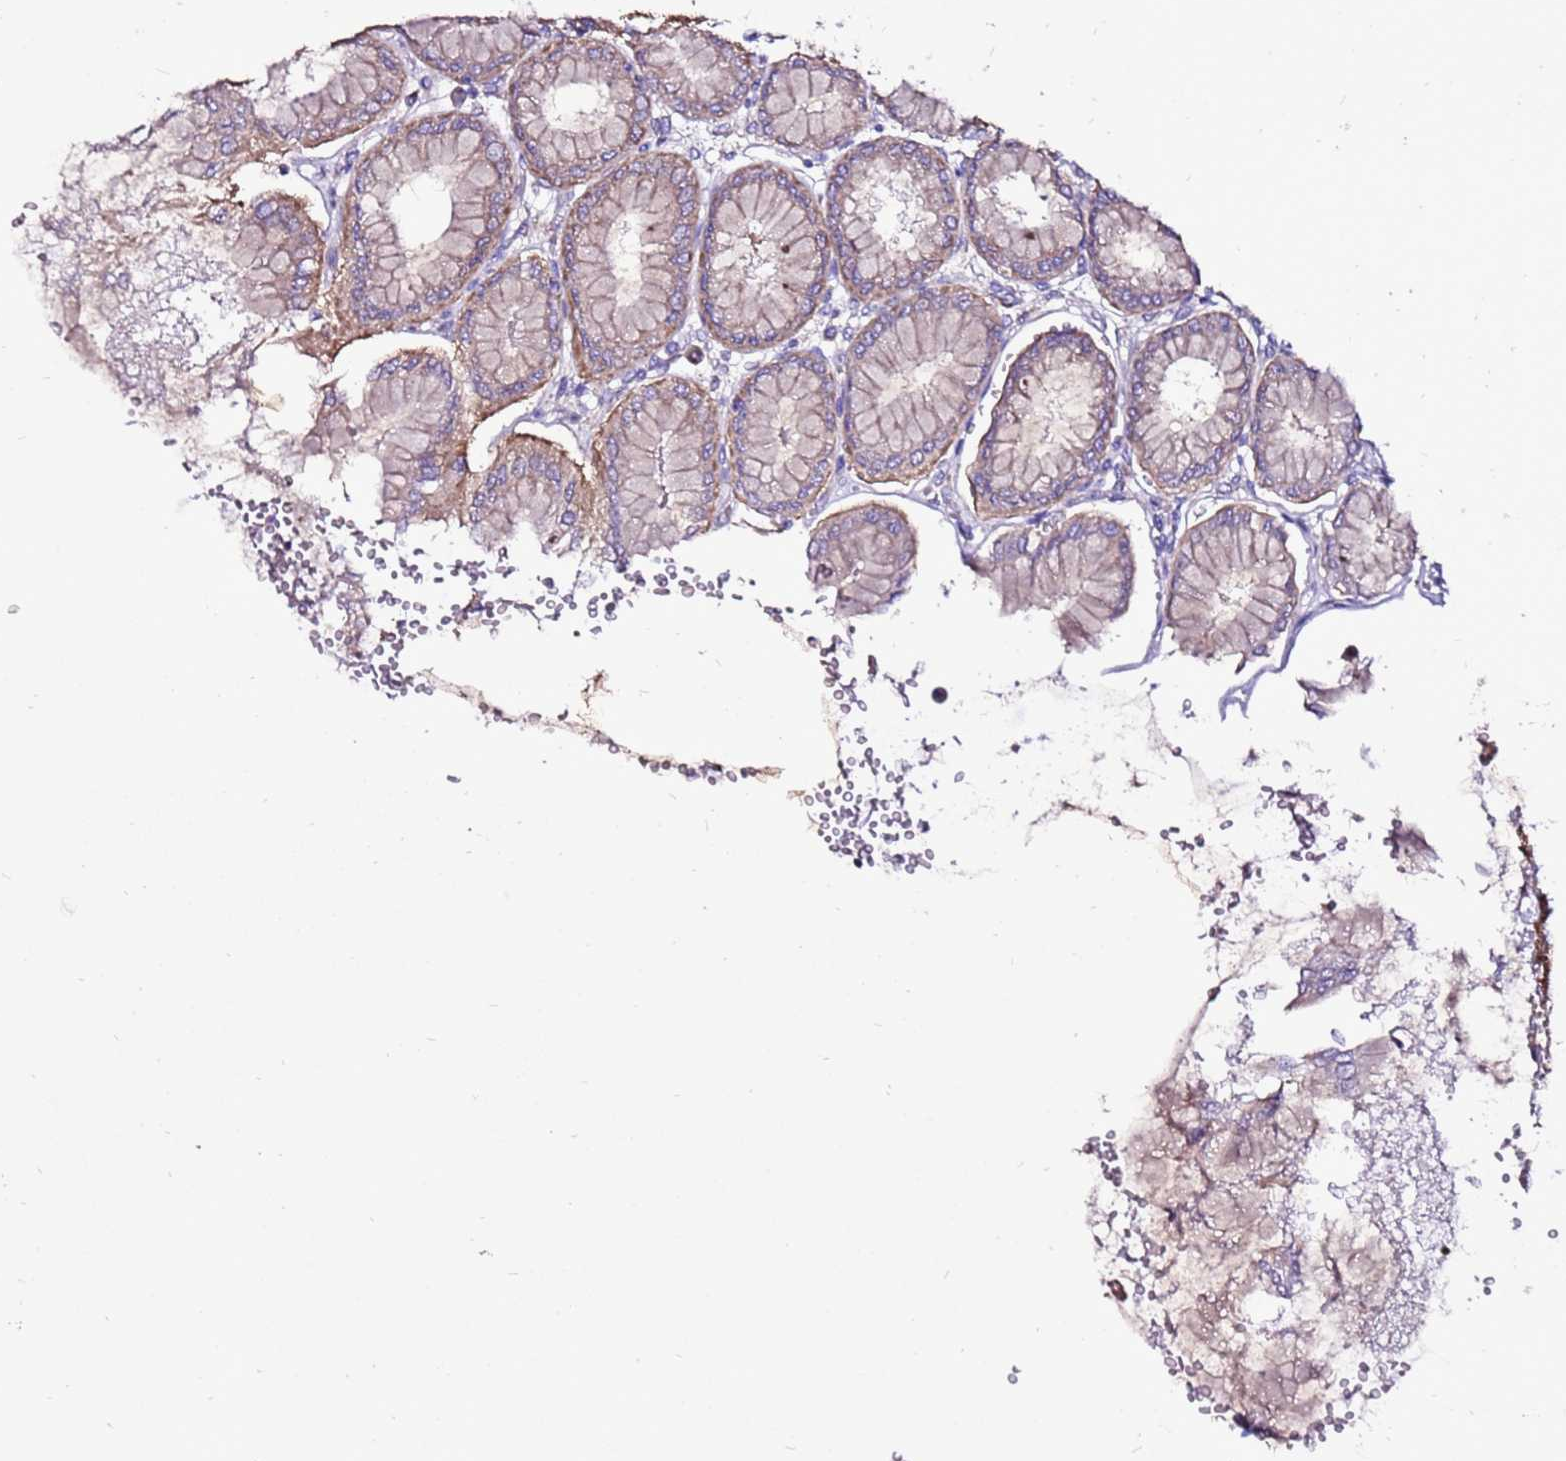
{"staining": {"intensity": "strong", "quantity": "25%-75%", "location": "cytoplasmic/membranous"}, "tissue": "stomach", "cell_type": "Glandular cells", "image_type": "normal", "snomed": [{"axis": "morphology", "description": "Normal tissue, NOS"}, {"axis": "topography", "description": "Stomach, upper"}], "caption": "Protein staining exhibits strong cytoplasmic/membranous expression in approximately 25%-75% of glandular cells in unremarkable stomach.", "gene": "TMEM106C", "patient": {"sex": "female", "age": 56}}